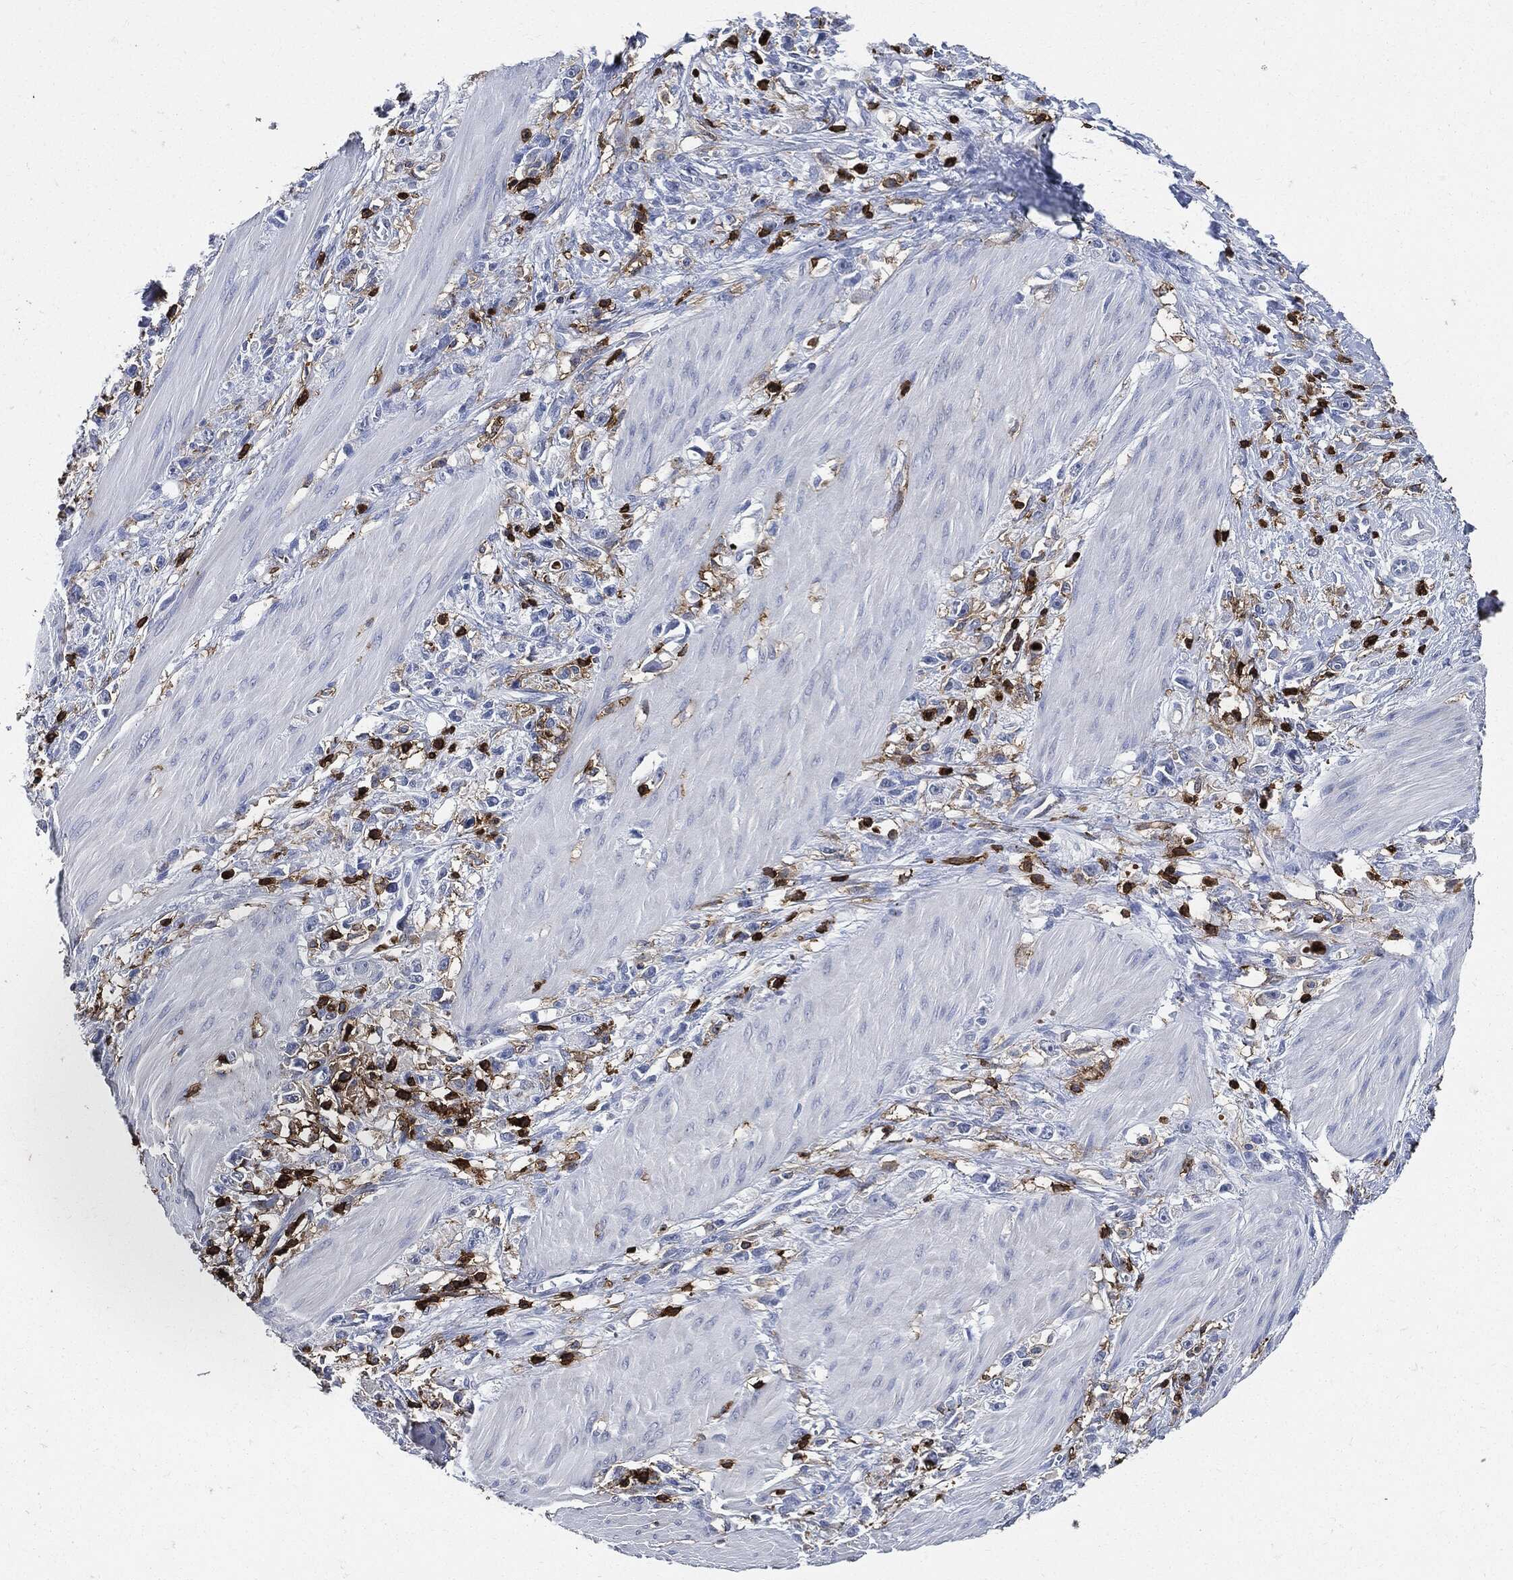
{"staining": {"intensity": "negative", "quantity": "none", "location": "none"}, "tissue": "stomach cancer", "cell_type": "Tumor cells", "image_type": "cancer", "snomed": [{"axis": "morphology", "description": "Adenocarcinoma, NOS"}, {"axis": "topography", "description": "Stomach"}], "caption": "IHC of stomach adenocarcinoma exhibits no staining in tumor cells.", "gene": "PTPRC", "patient": {"sex": "female", "age": 59}}